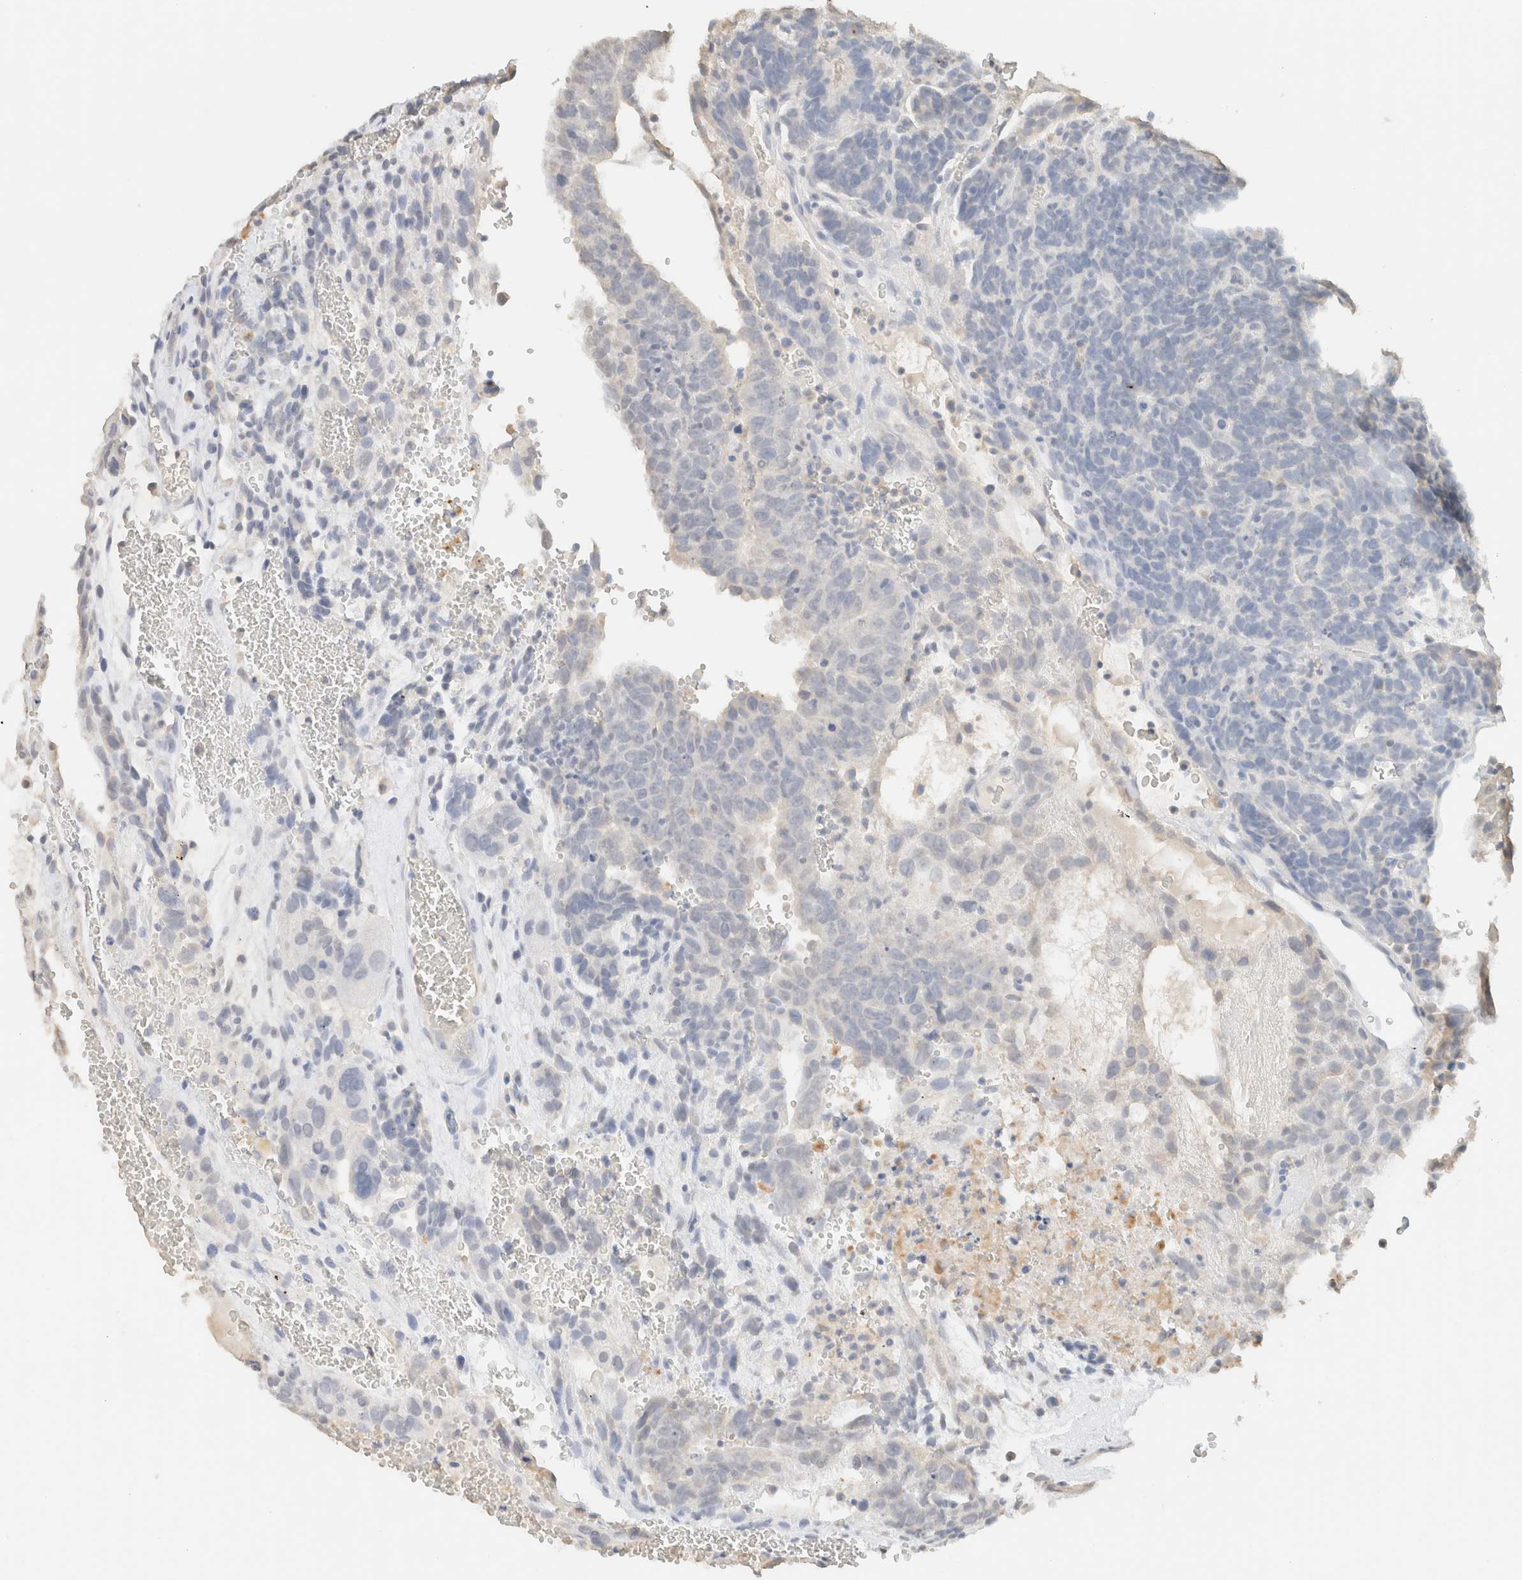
{"staining": {"intensity": "negative", "quantity": "none", "location": "none"}, "tissue": "testis cancer", "cell_type": "Tumor cells", "image_type": "cancer", "snomed": [{"axis": "morphology", "description": "Seminoma, NOS"}, {"axis": "morphology", "description": "Carcinoma, Embryonal, NOS"}, {"axis": "topography", "description": "Testis"}], "caption": "Seminoma (testis) was stained to show a protein in brown. There is no significant expression in tumor cells. (Brightfield microscopy of DAB immunohistochemistry (IHC) at high magnification).", "gene": "CPA1", "patient": {"sex": "male", "age": 52}}